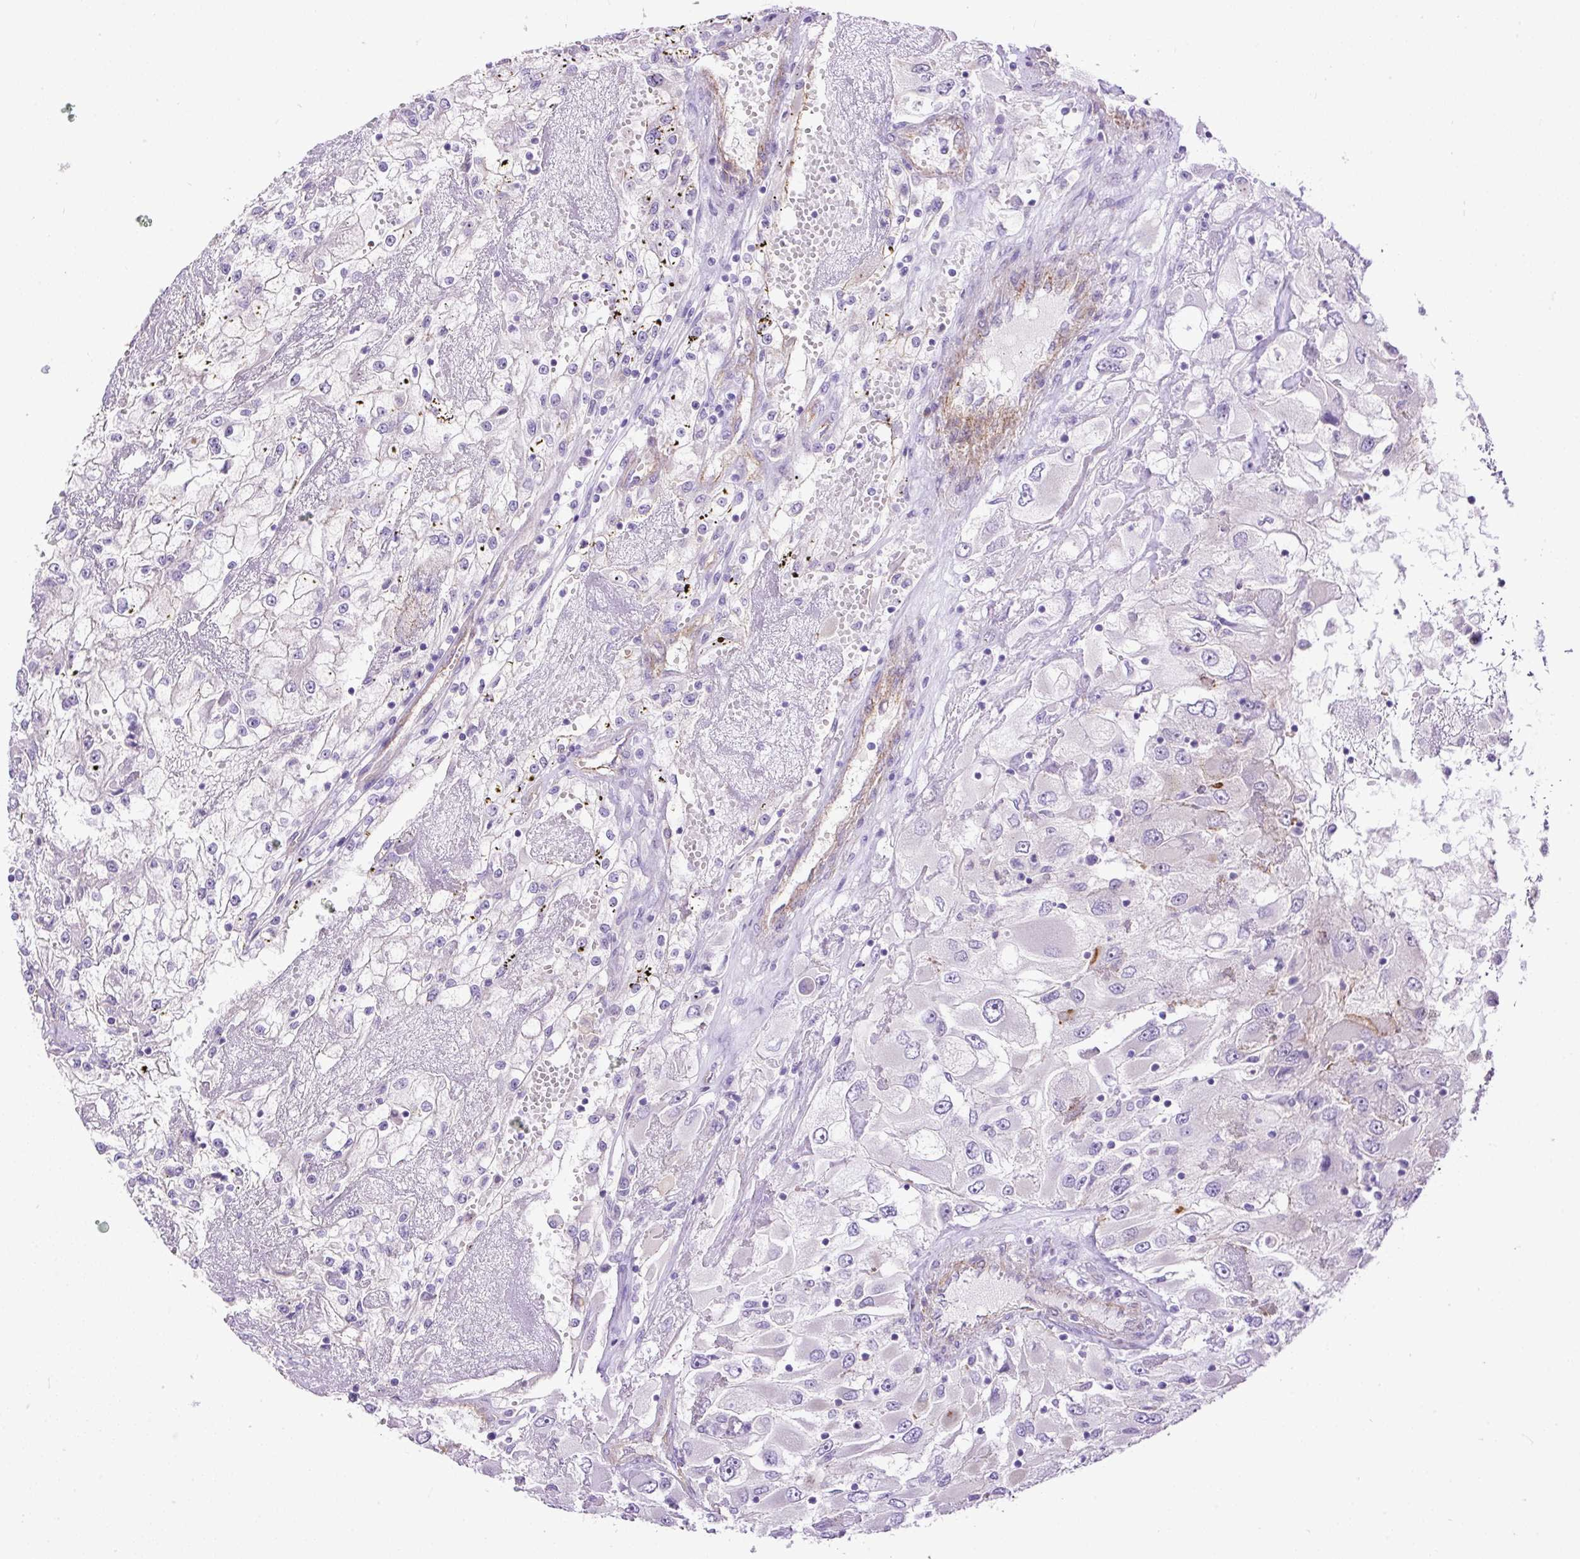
{"staining": {"intensity": "negative", "quantity": "none", "location": "none"}, "tissue": "renal cancer", "cell_type": "Tumor cells", "image_type": "cancer", "snomed": [{"axis": "morphology", "description": "Adenocarcinoma, NOS"}, {"axis": "topography", "description": "Kidney"}], "caption": "Tumor cells are negative for protein expression in human adenocarcinoma (renal).", "gene": "MAGEB16", "patient": {"sex": "female", "age": 52}}